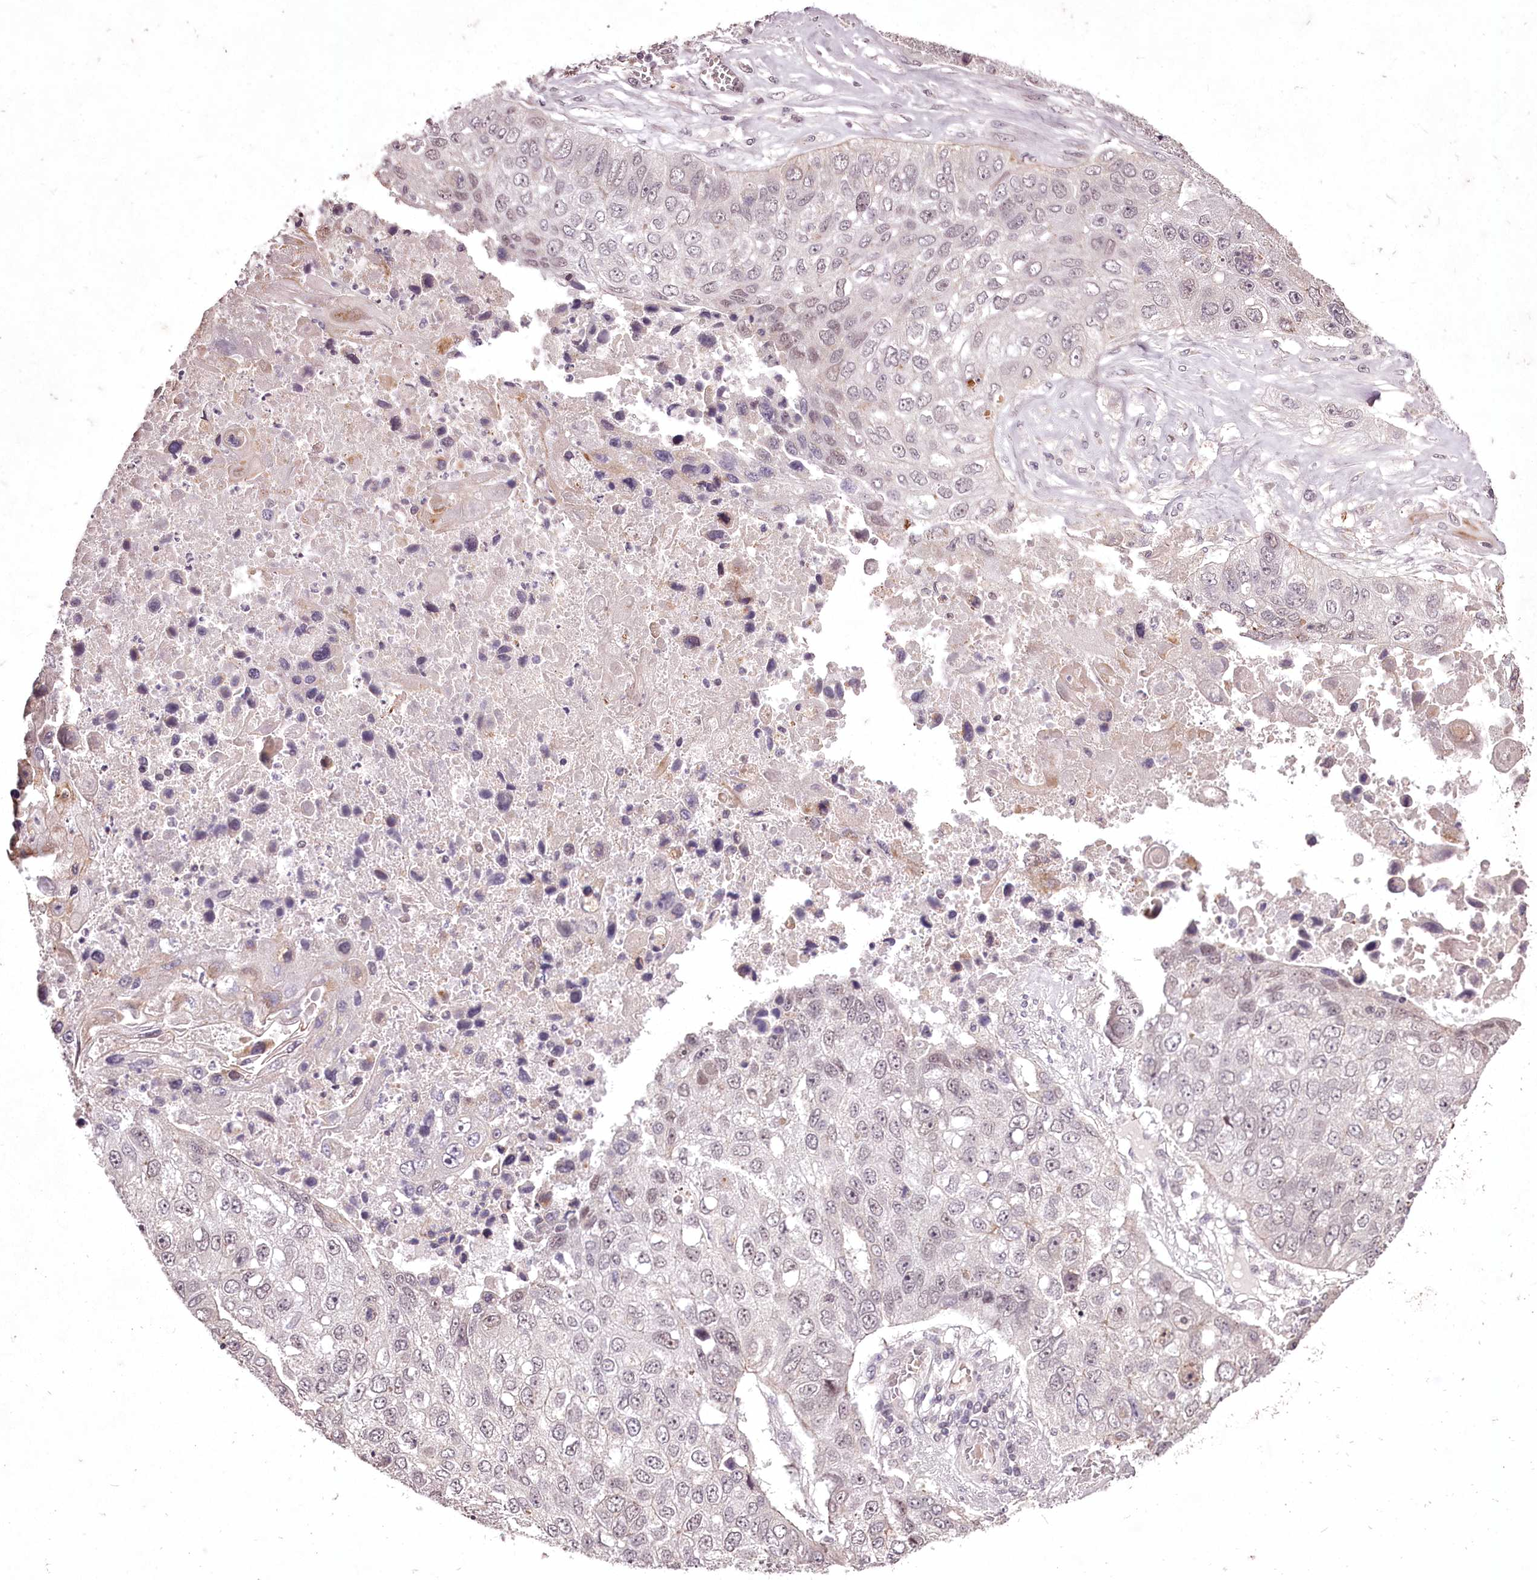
{"staining": {"intensity": "weak", "quantity": "<25%", "location": "nuclear"}, "tissue": "lung cancer", "cell_type": "Tumor cells", "image_type": "cancer", "snomed": [{"axis": "morphology", "description": "Squamous cell carcinoma, NOS"}, {"axis": "topography", "description": "Lung"}], "caption": "Image shows no protein staining in tumor cells of squamous cell carcinoma (lung) tissue. (DAB (3,3'-diaminobenzidine) immunohistochemistry (IHC) visualized using brightfield microscopy, high magnification).", "gene": "ADRA1D", "patient": {"sex": "male", "age": 61}}